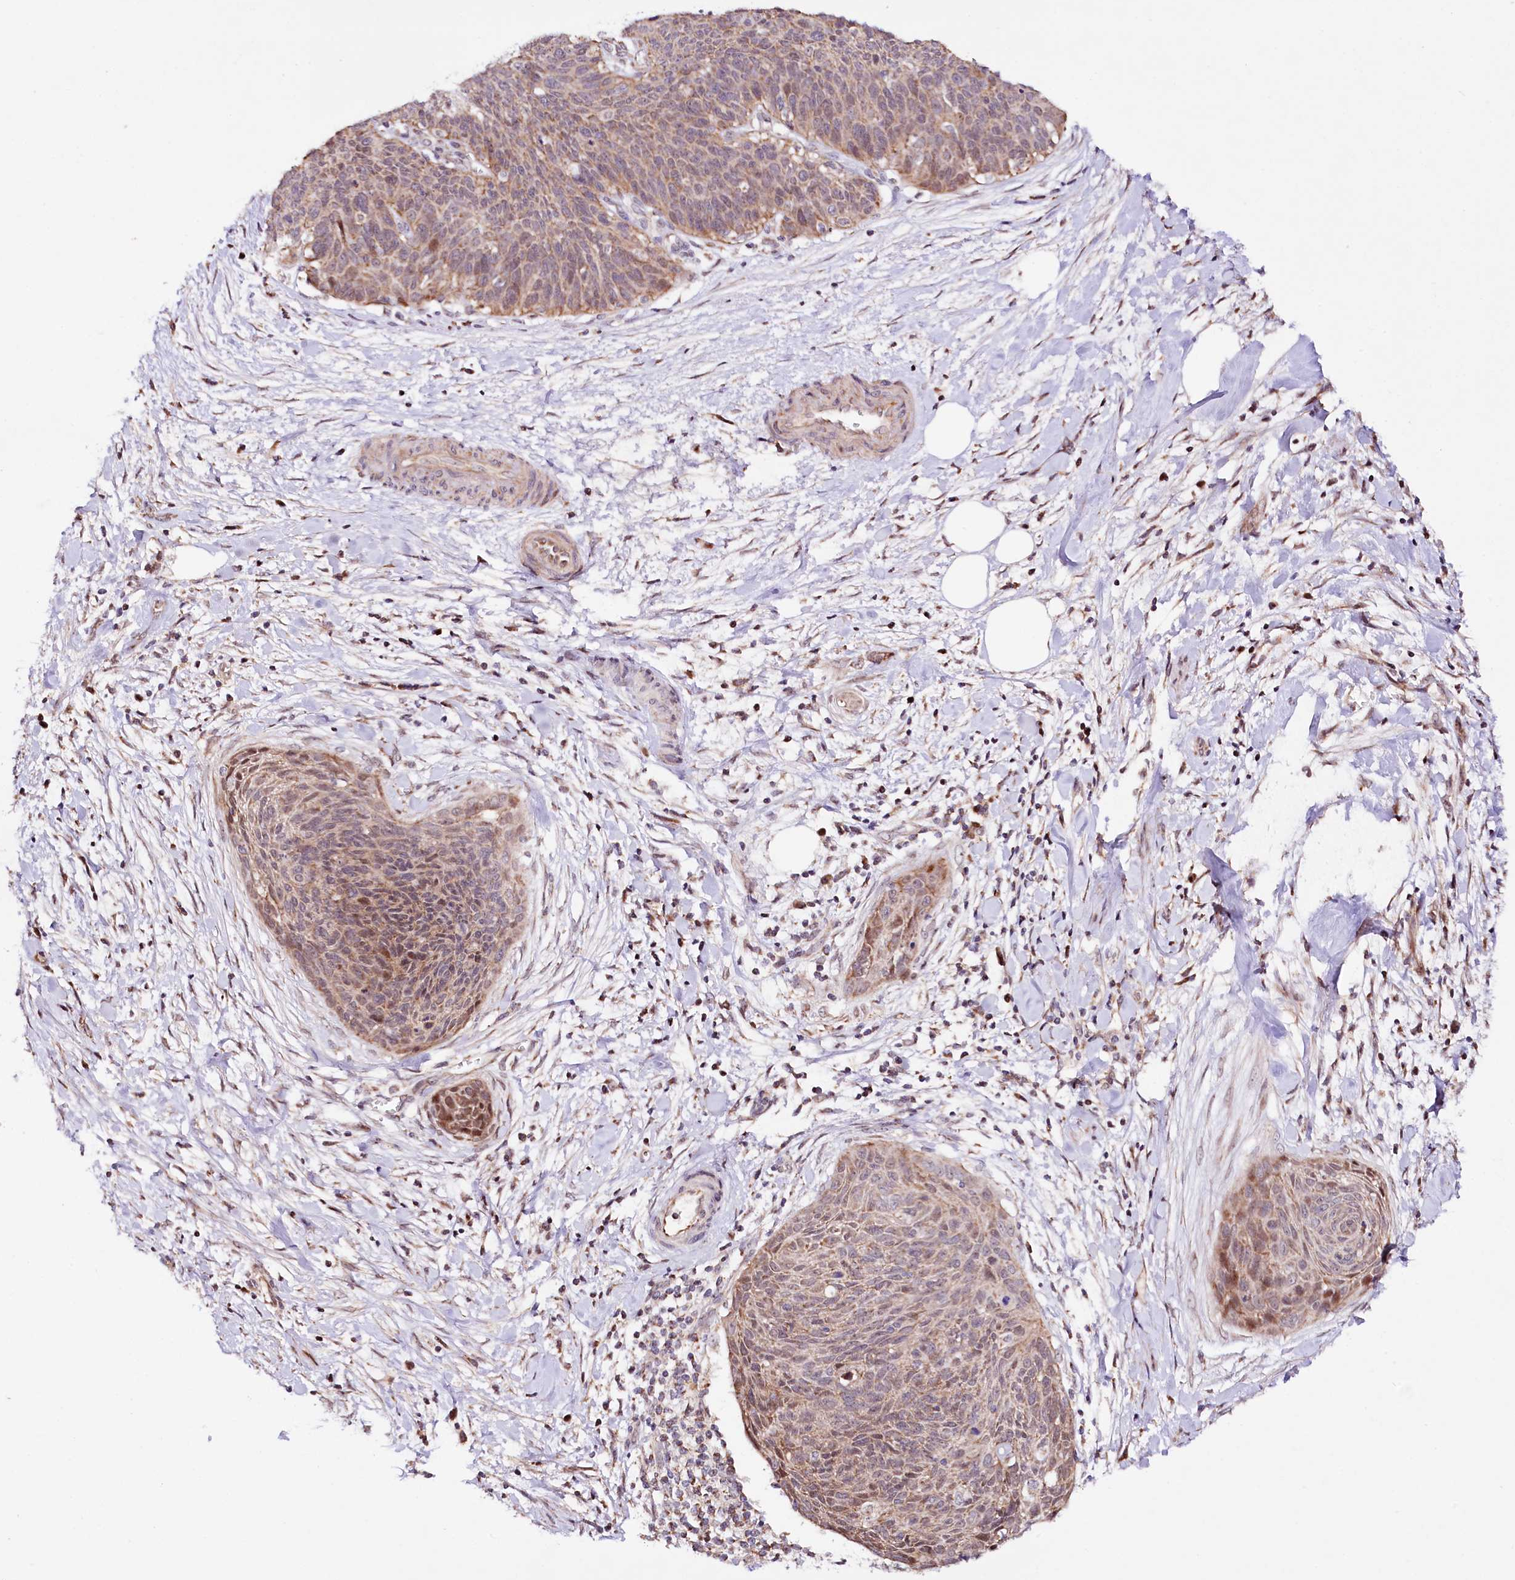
{"staining": {"intensity": "moderate", "quantity": "25%-75%", "location": "cytoplasmic/membranous,nuclear"}, "tissue": "cervical cancer", "cell_type": "Tumor cells", "image_type": "cancer", "snomed": [{"axis": "morphology", "description": "Squamous cell carcinoma, NOS"}, {"axis": "topography", "description": "Cervix"}], "caption": "Immunohistochemical staining of human cervical cancer (squamous cell carcinoma) demonstrates moderate cytoplasmic/membranous and nuclear protein positivity in about 25%-75% of tumor cells. (DAB (3,3'-diaminobenzidine) IHC with brightfield microscopy, high magnification).", "gene": "ST7", "patient": {"sex": "female", "age": 55}}